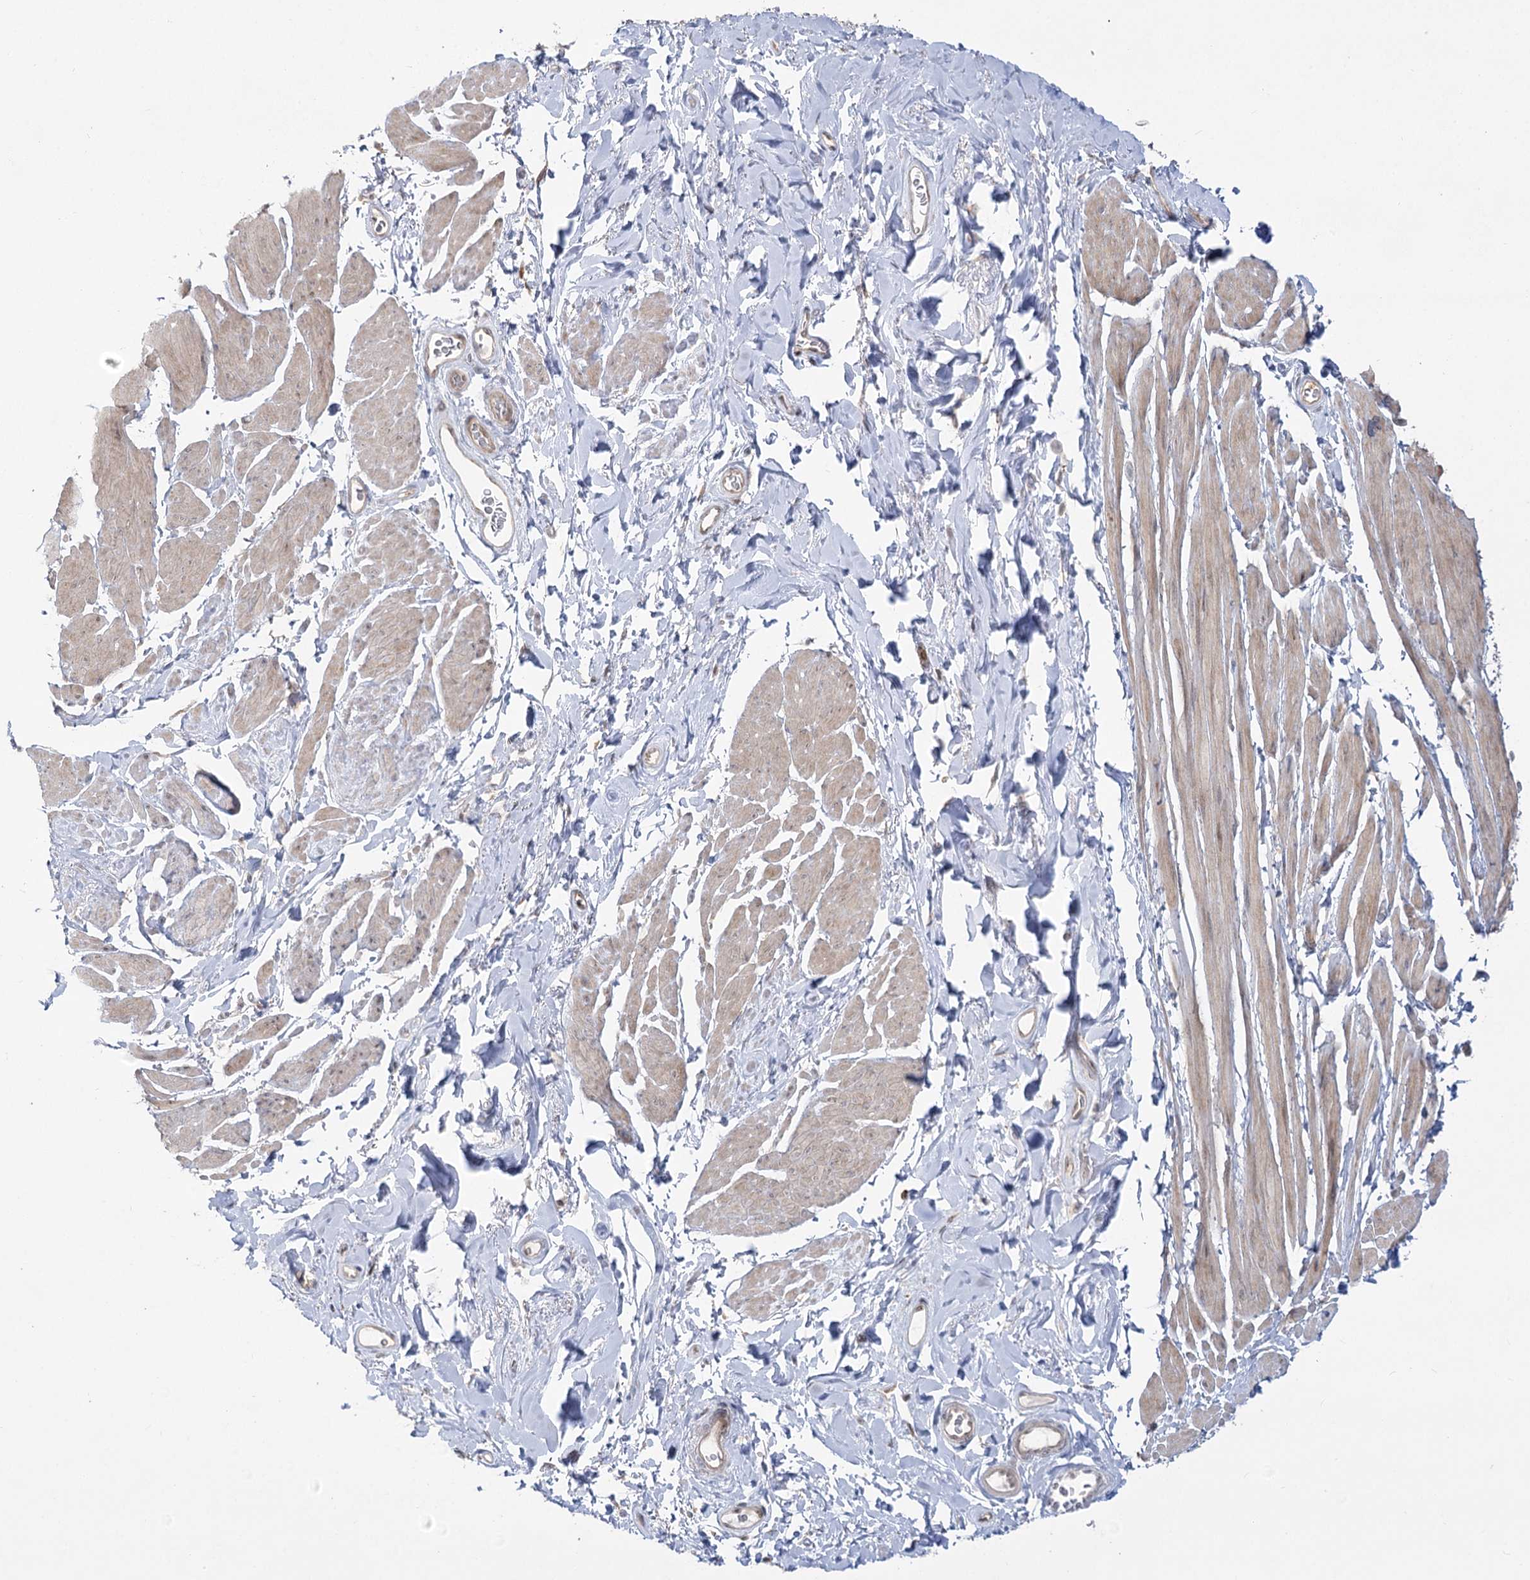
{"staining": {"intensity": "weak", "quantity": "25%-75%", "location": "cytoplasmic/membranous"}, "tissue": "smooth muscle", "cell_type": "Smooth muscle cells", "image_type": "normal", "snomed": [{"axis": "morphology", "description": "Normal tissue, NOS"}, {"axis": "topography", "description": "Smooth muscle"}, {"axis": "topography", "description": "Peripheral nerve tissue"}], "caption": "Smooth muscle stained for a protein (brown) displays weak cytoplasmic/membranous positive positivity in about 25%-75% of smooth muscle cells.", "gene": "SYTL1", "patient": {"sex": "male", "age": 69}}